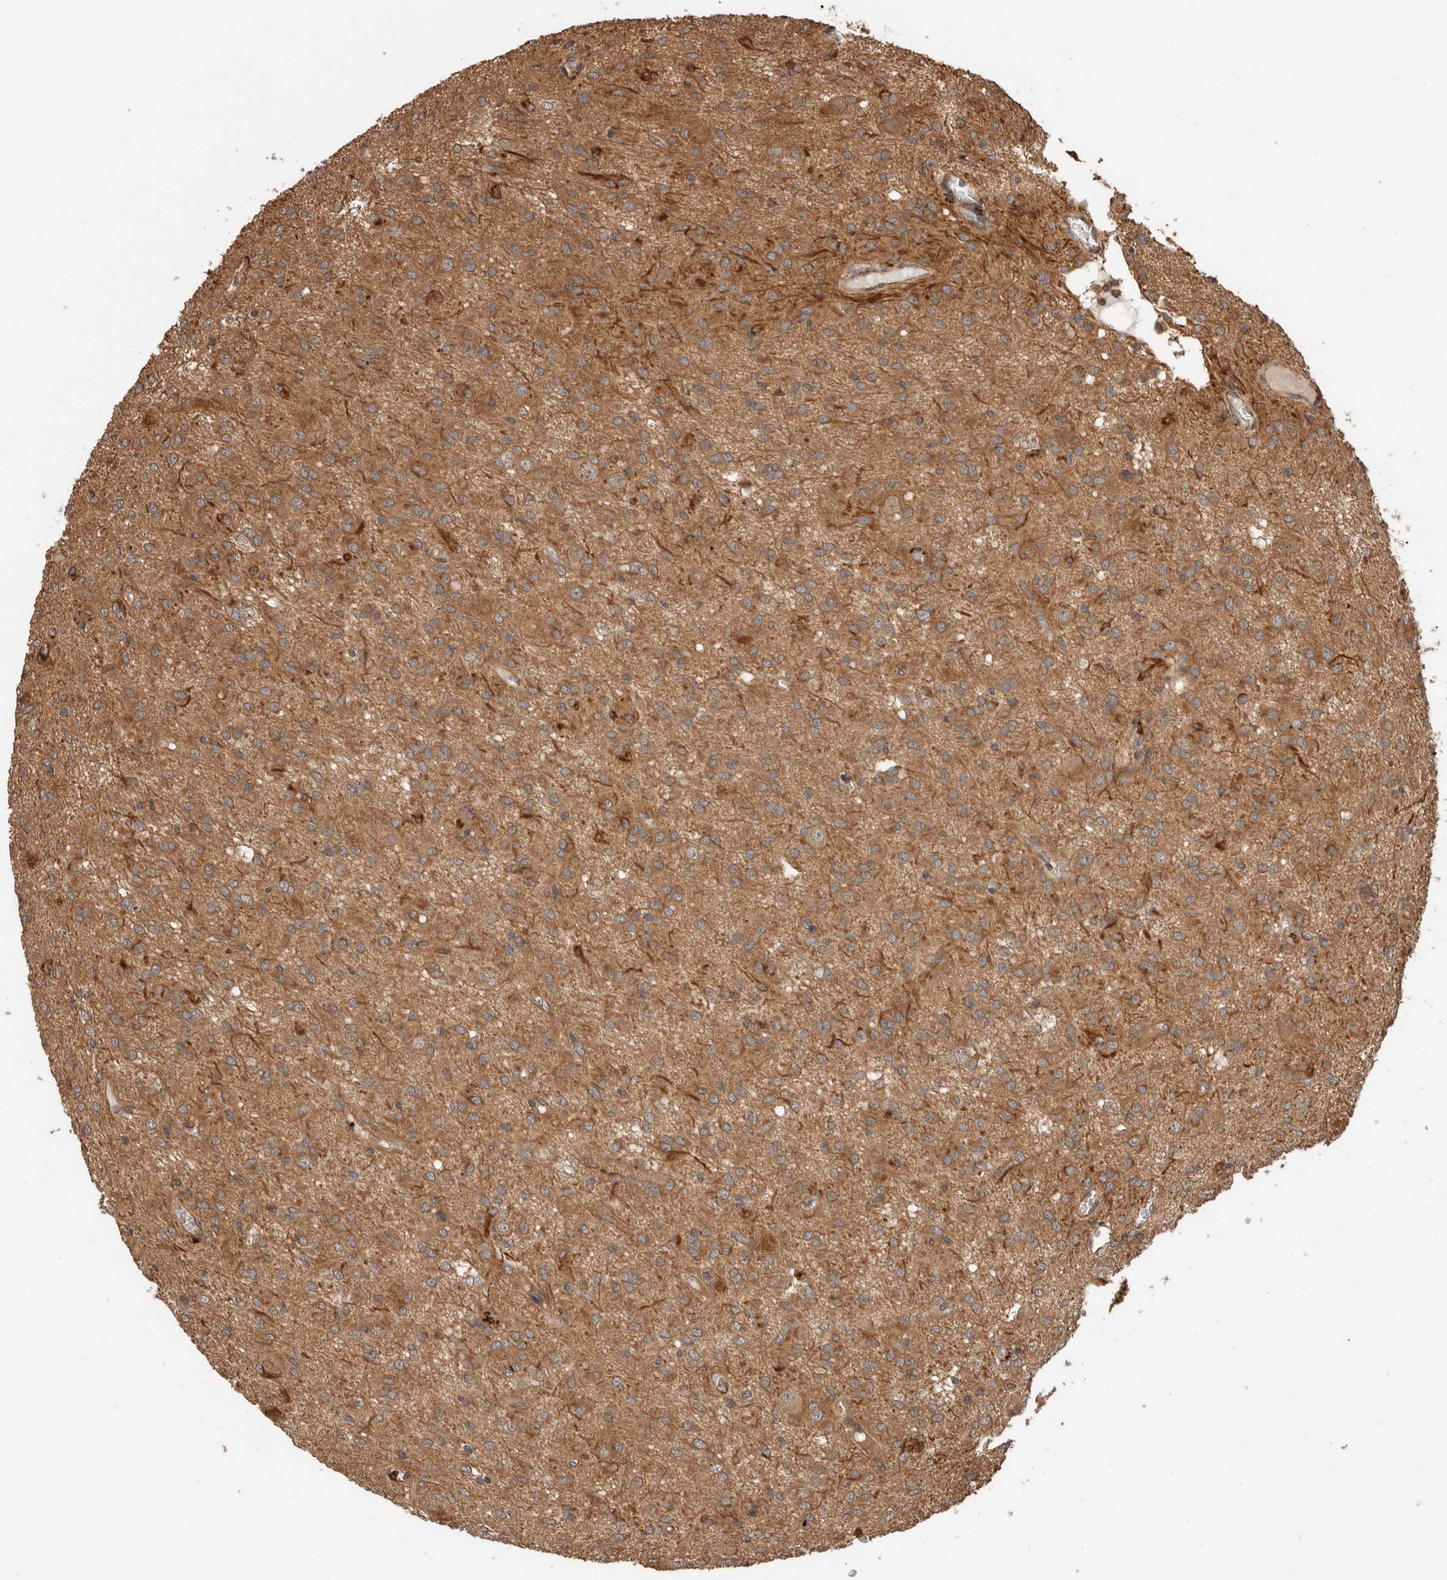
{"staining": {"intensity": "moderate", "quantity": ">75%", "location": "cytoplasmic/membranous"}, "tissue": "glioma", "cell_type": "Tumor cells", "image_type": "cancer", "snomed": [{"axis": "morphology", "description": "Glioma, malignant, High grade"}, {"axis": "topography", "description": "Brain"}], "caption": "Protein staining demonstrates moderate cytoplasmic/membranous expression in about >75% of tumor cells in malignant glioma (high-grade).", "gene": "OTUD6B", "patient": {"sex": "female", "age": 59}}